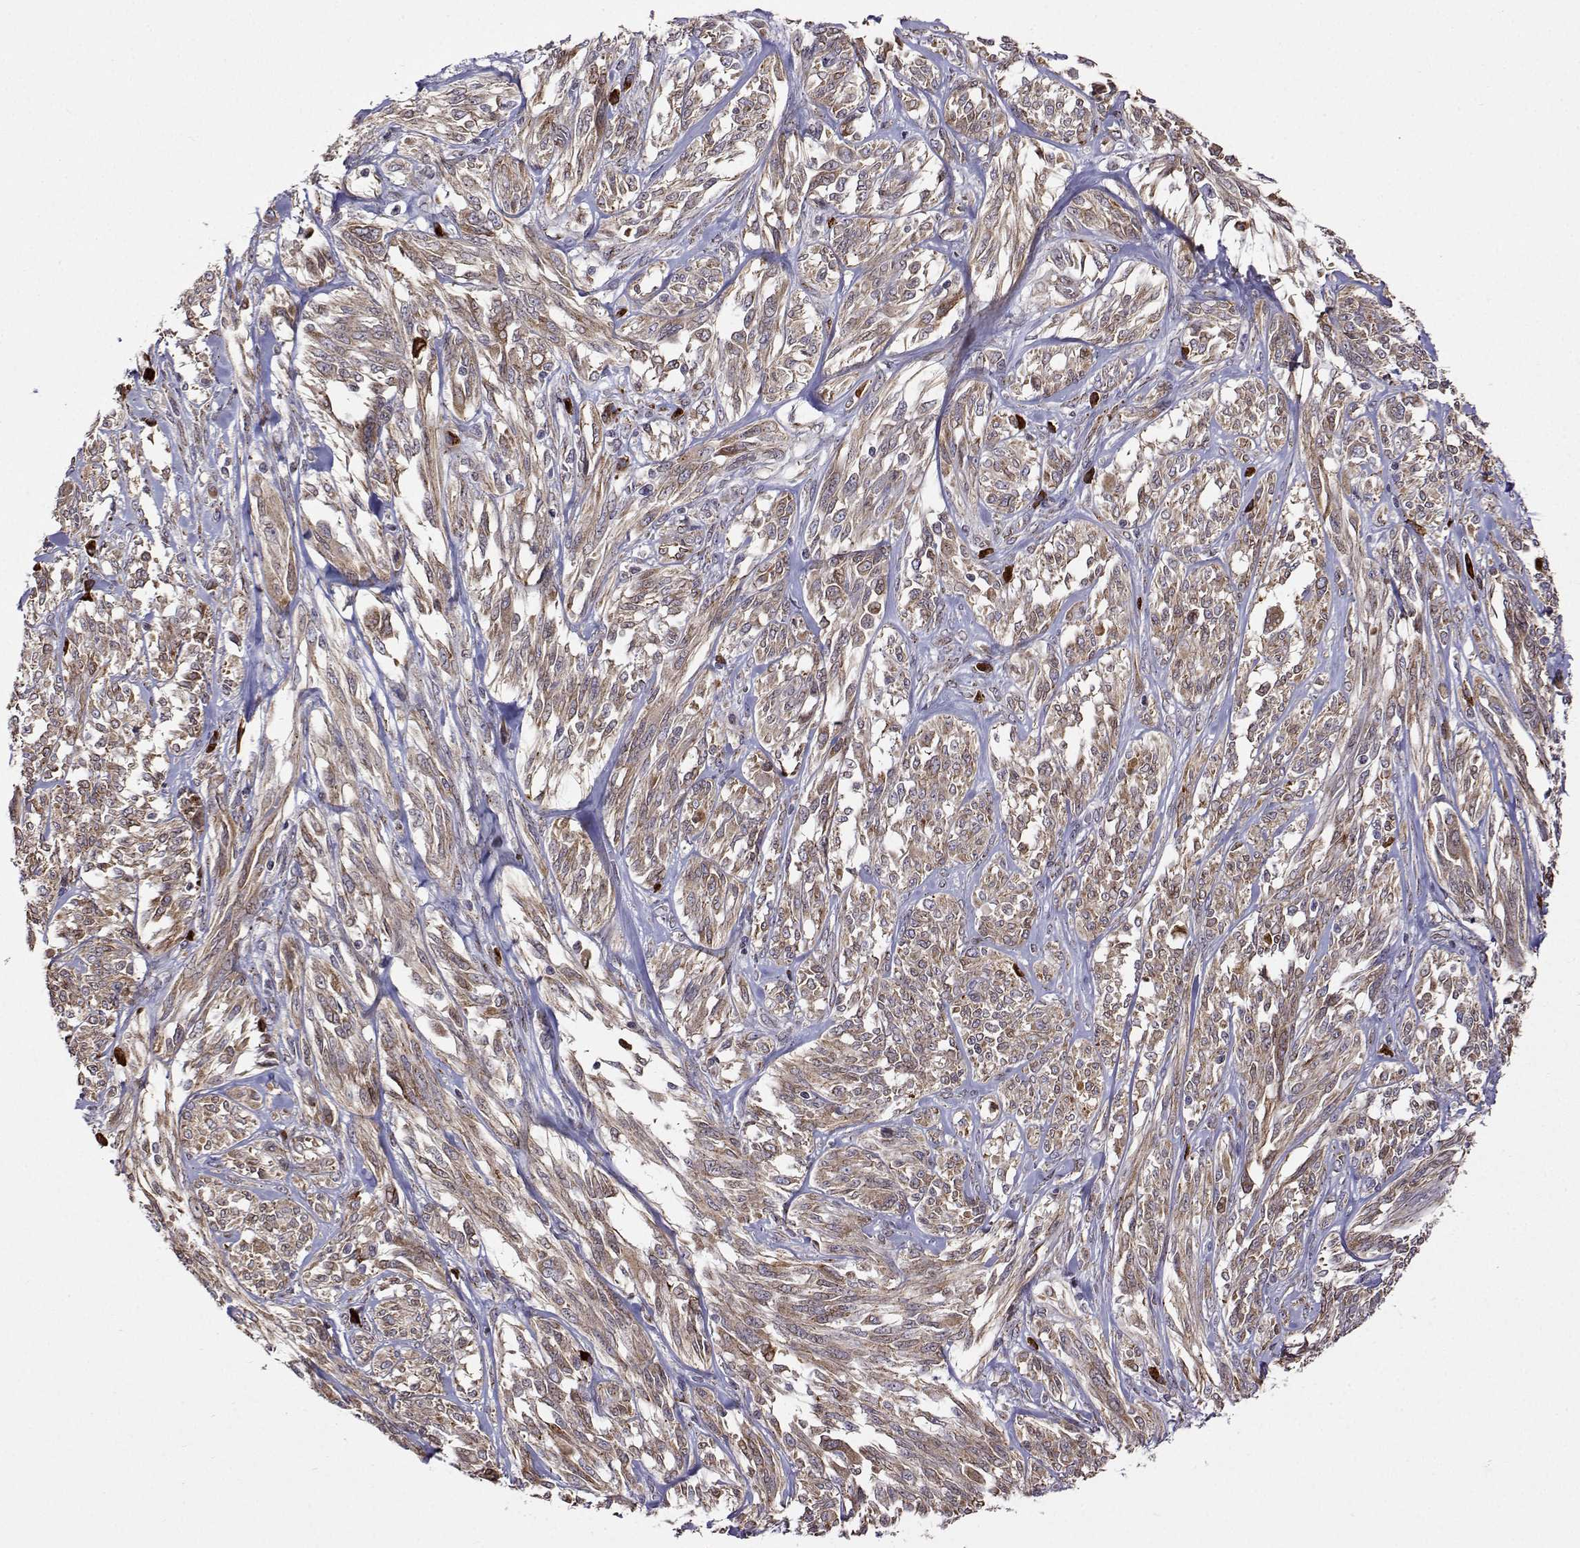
{"staining": {"intensity": "weak", "quantity": ">75%", "location": "cytoplasmic/membranous"}, "tissue": "melanoma", "cell_type": "Tumor cells", "image_type": "cancer", "snomed": [{"axis": "morphology", "description": "Malignant melanoma, NOS"}, {"axis": "topography", "description": "Skin"}], "caption": "Immunohistochemical staining of melanoma exhibits low levels of weak cytoplasmic/membranous protein positivity in about >75% of tumor cells.", "gene": "PGRMC2", "patient": {"sex": "female", "age": 91}}